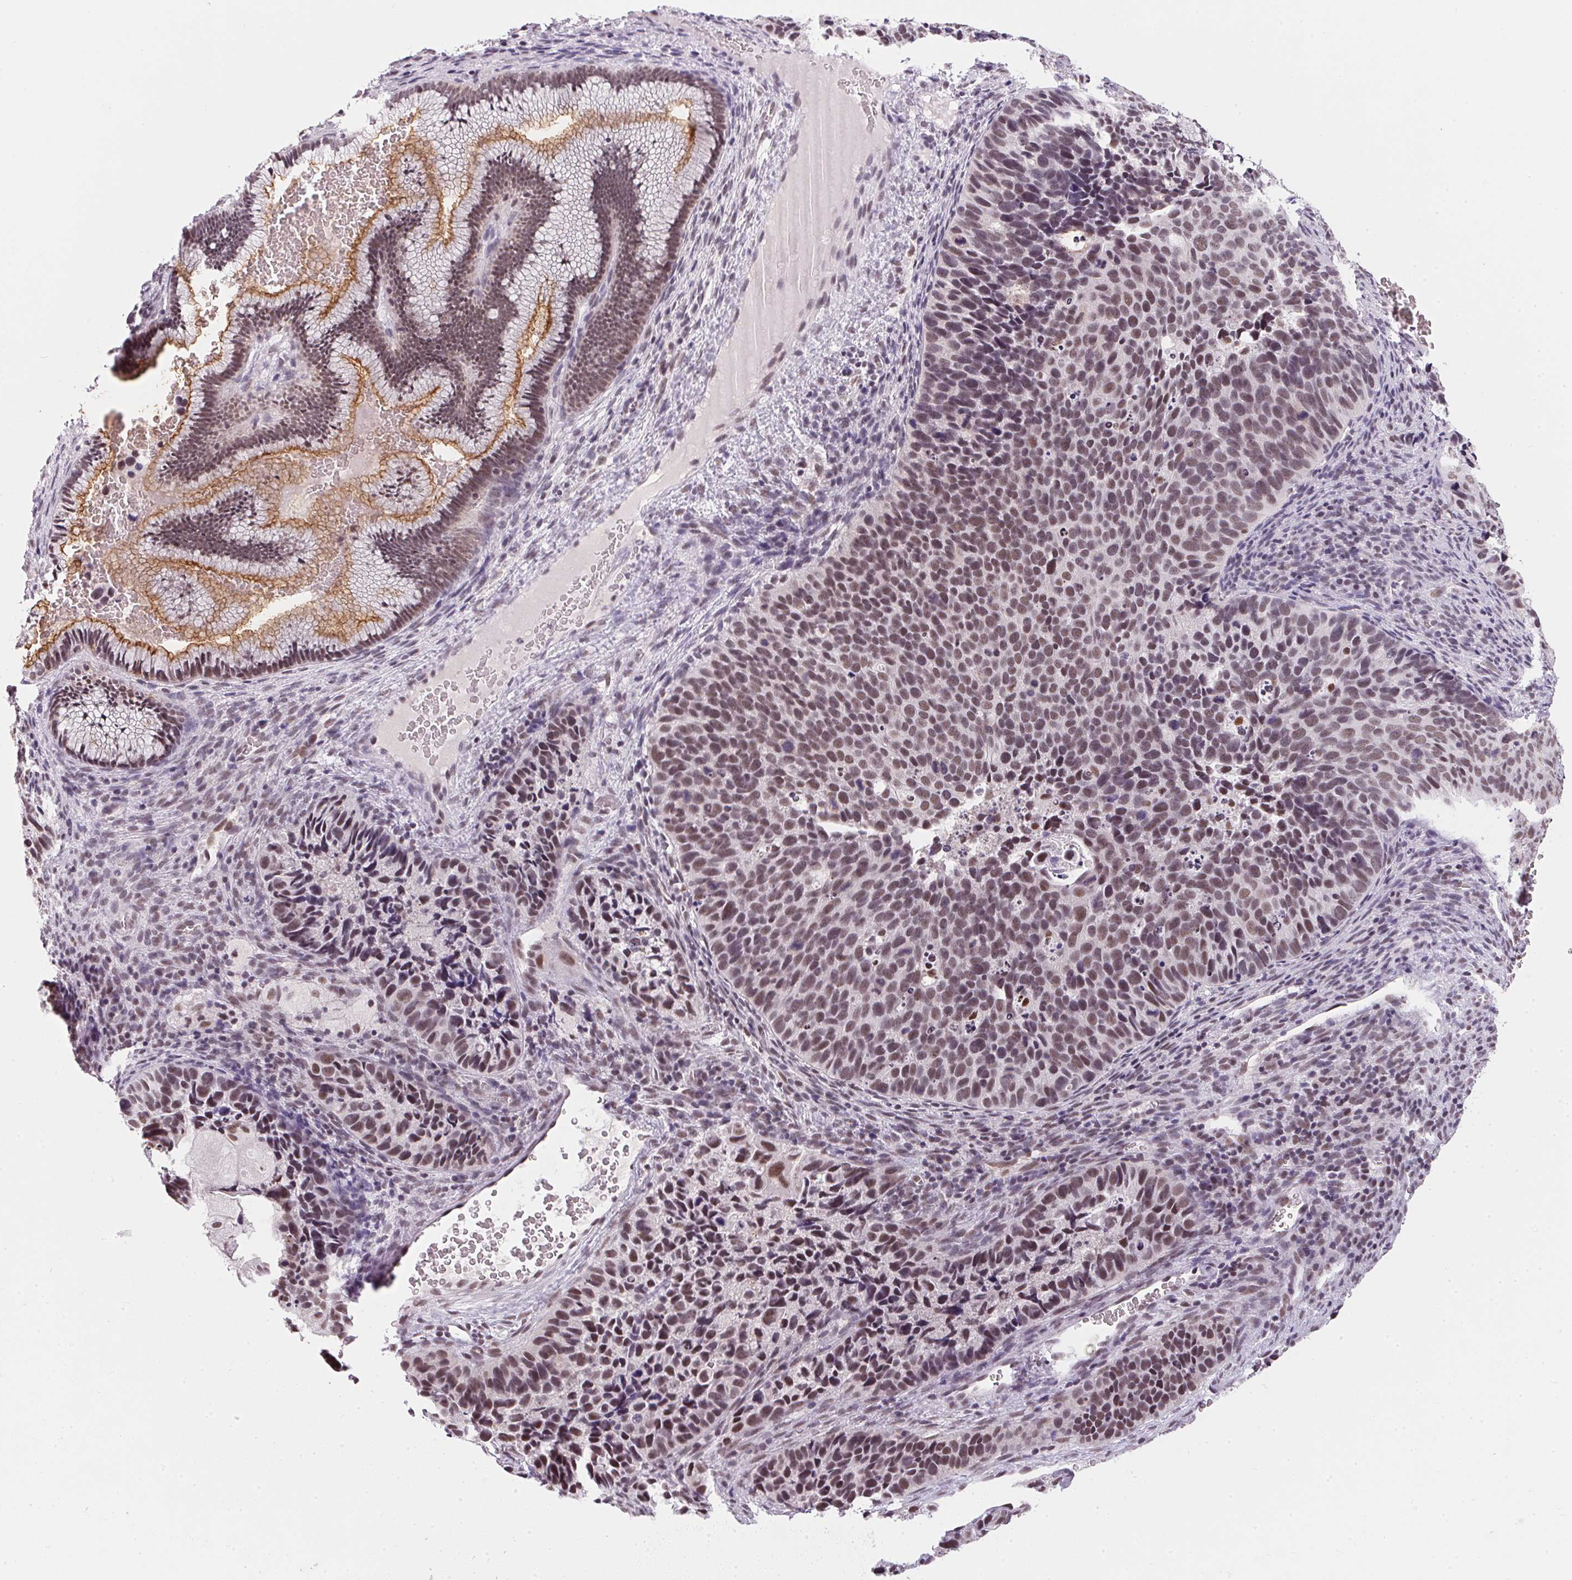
{"staining": {"intensity": "moderate", "quantity": ">75%", "location": "nuclear"}, "tissue": "cervical cancer", "cell_type": "Tumor cells", "image_type": "cancer", "snomed": [{"axis": "morphology", "description": "Squamous cell carcinoma, NOS"}, {"axis": "topography", "description": "Cervix"}], "caption": "This image exhibits immunohistochemistry (IHC) staining of human squamous cell carcinoma (cervical), with medium moderate nuclear staining in approximately >75% of tumor cells.", "gene": "SRSF7", "patient": {"sex": "female", "age": 38}}